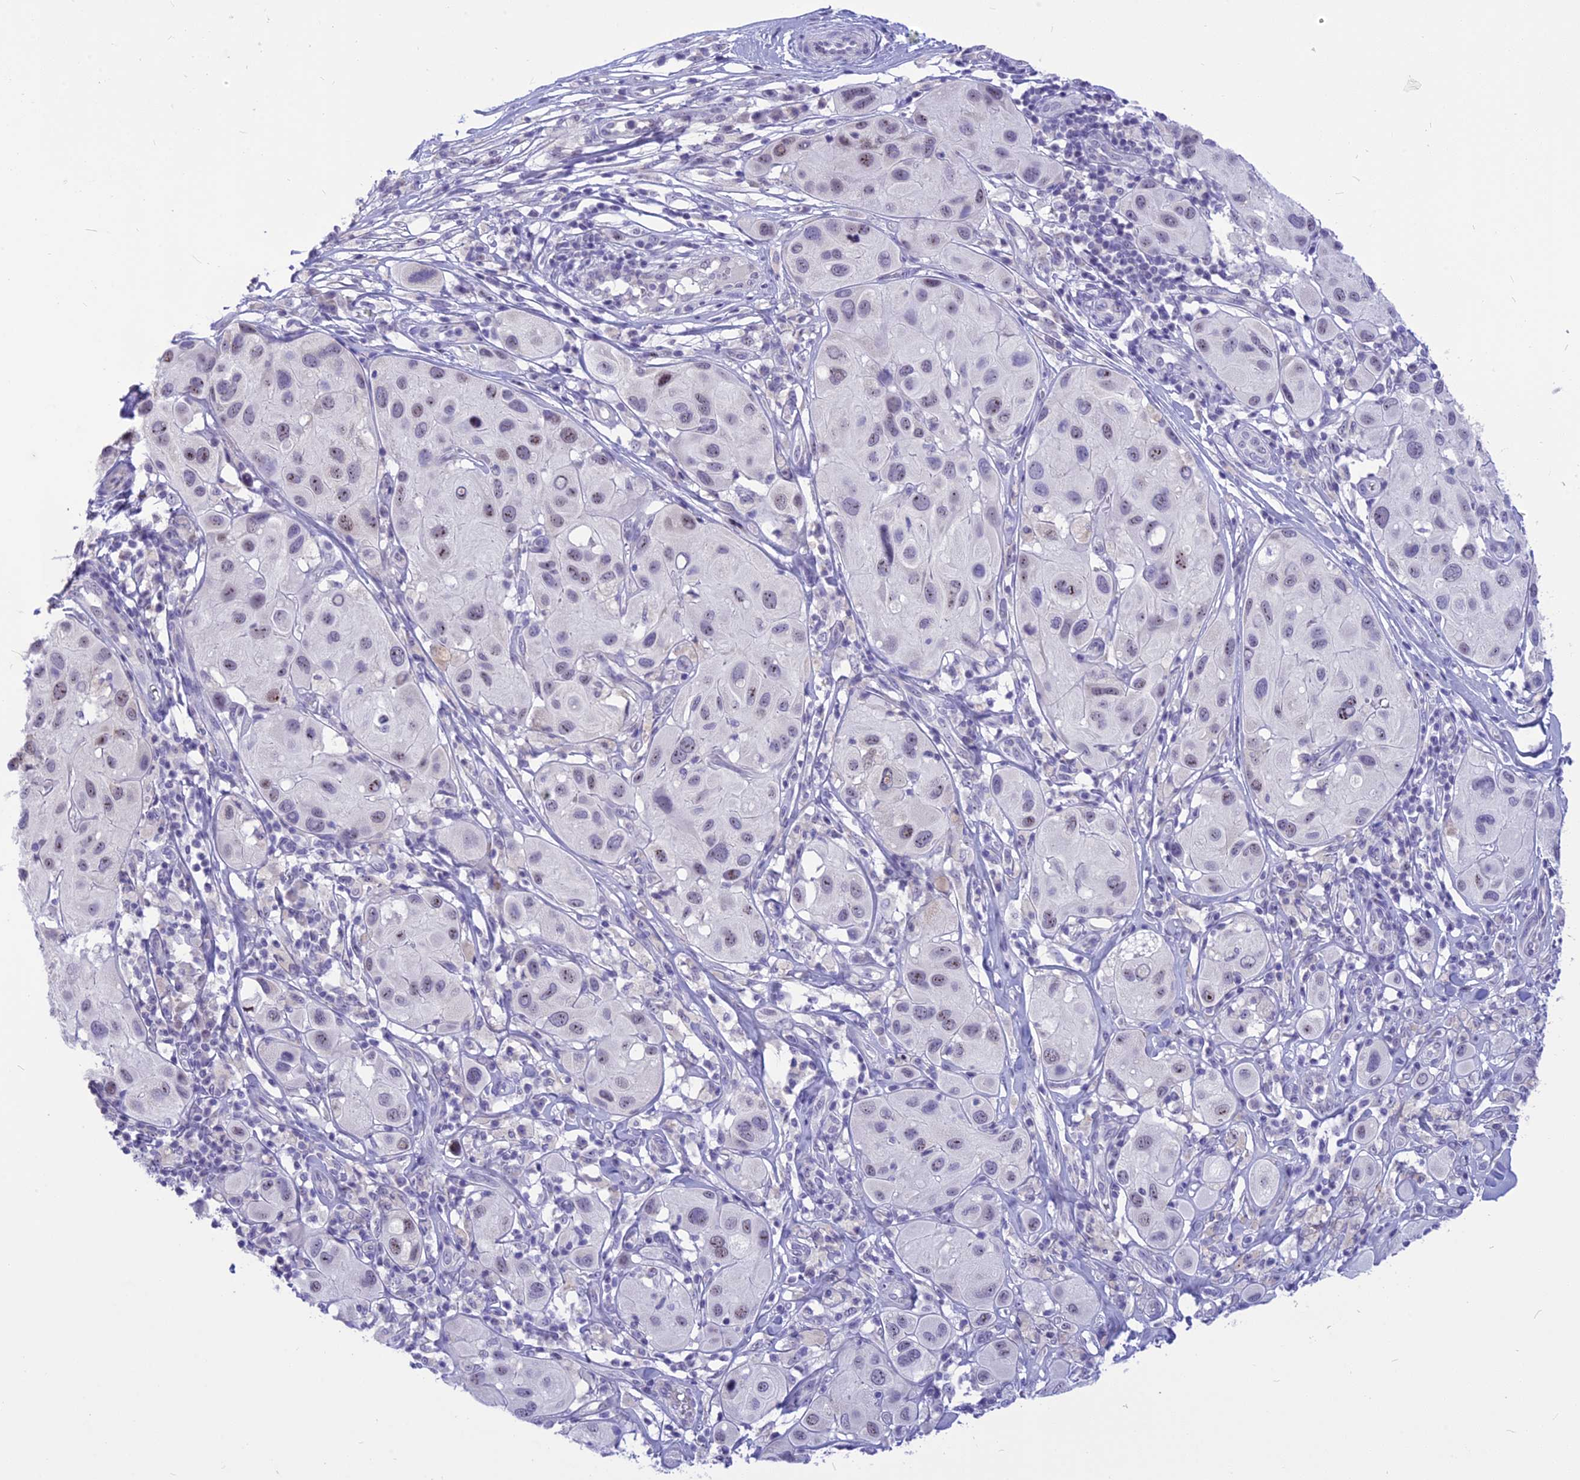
{"staining": {"intensity": "weak", "quantity": "<25%", "location": "nuclear"}, "tissue": "melanoma", "cell_type": "Tumor cells", "image_type": "cancer", "snomed": [{"axis": "morphology", "description": "Malignant melanoma, Metastatic site"}, {"axis": "topography", "description": "Skin"}], "caption": "The micrograph exhibits no significant positivity in tumor cells of melanoma. The staining was performed using DAB (3,3'-diaminobenzidine) to visualize the protein expression in brown, while the nuclei were stained in blue with hematoxylin (Magnification: 20x).", "gene": "CMSS1", "patient": {"sex": "male", "age": 41}}